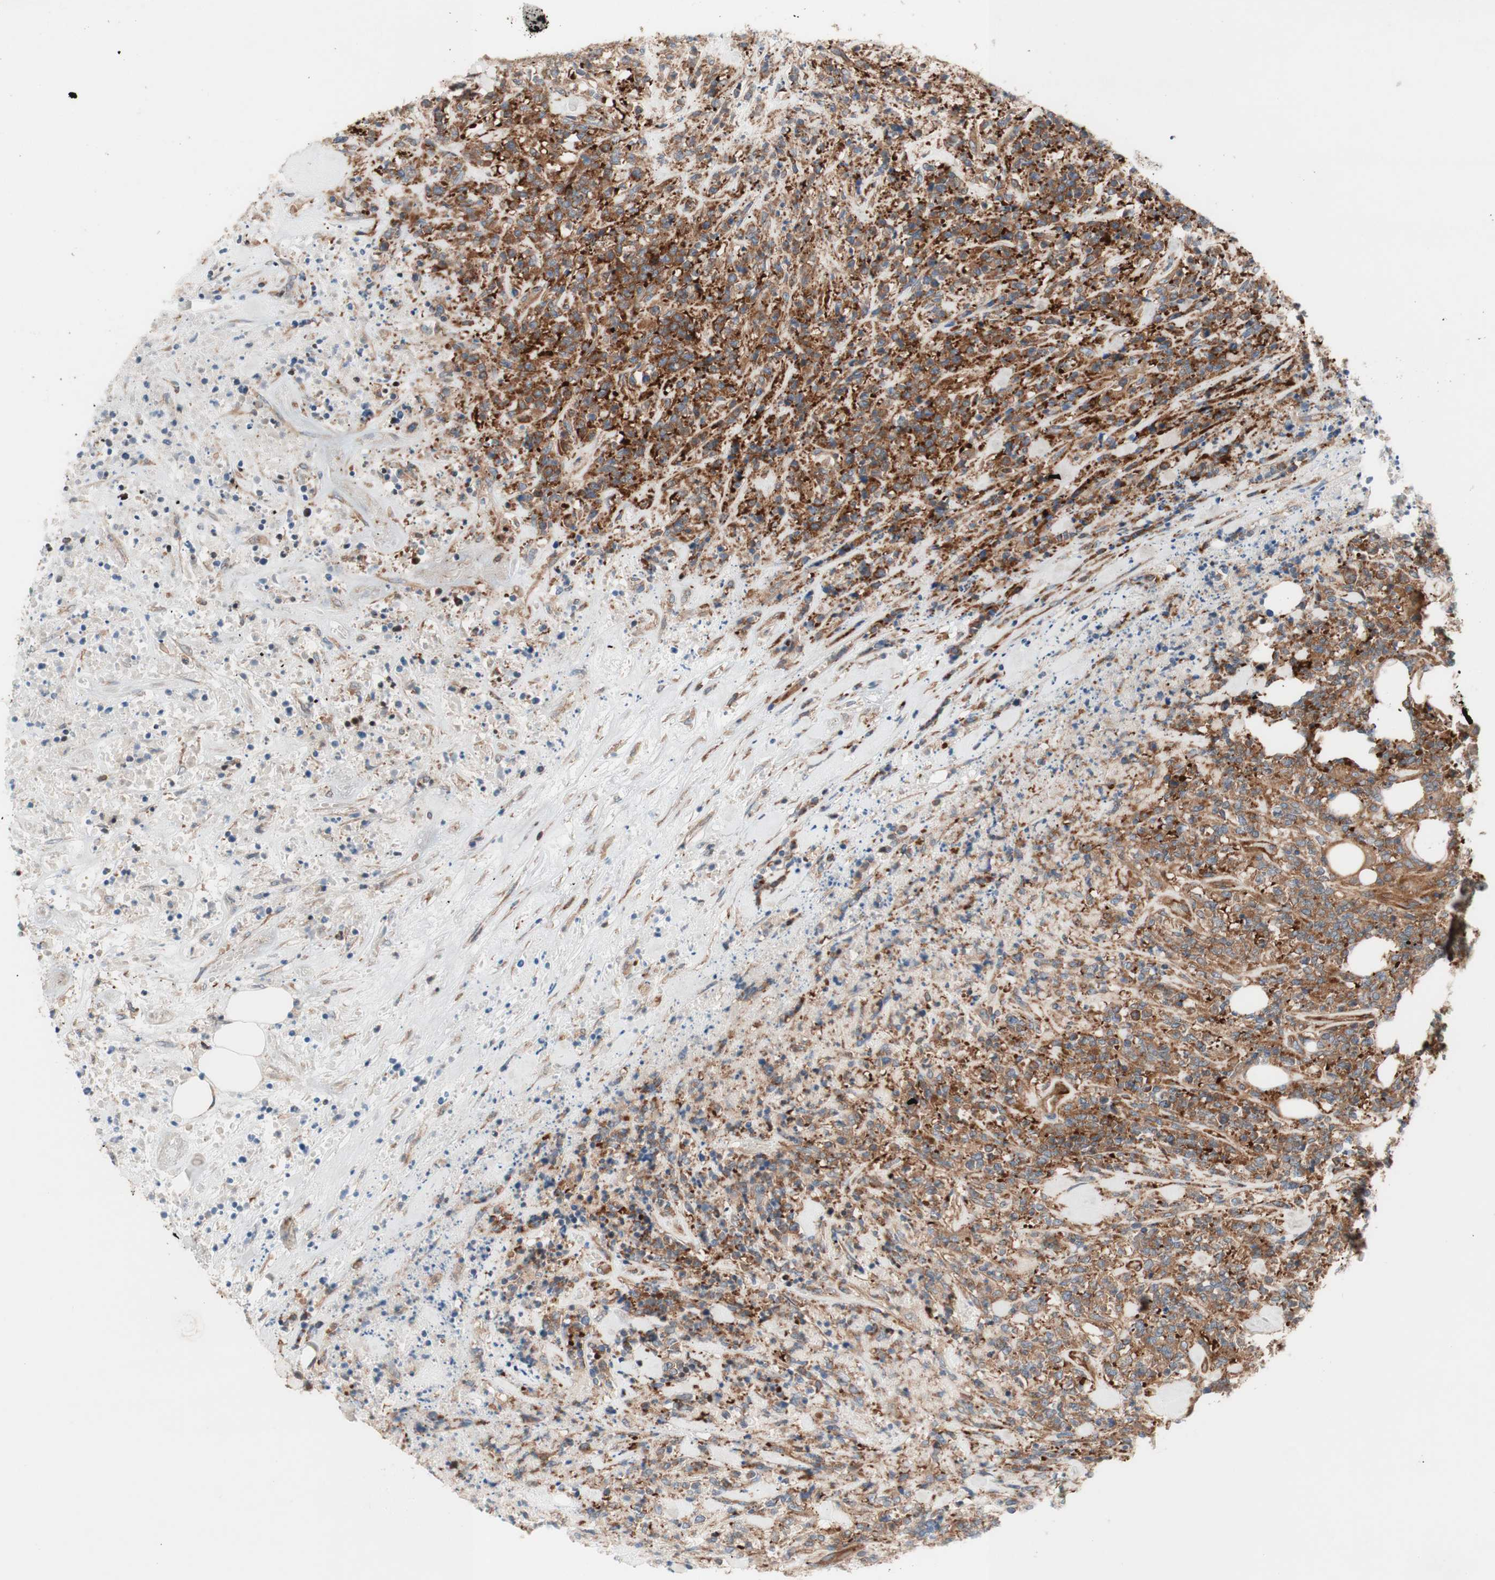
{"staining": {"intensity": "moderate", "quantity": ">75%", "location": "cytoplasmic/membranous"}, "tissue": "lymphoma", "cell_type": "Tumor cells", "image_type": "cancer", "snomed": [{"axis": "morphology", "description": "Malignant lymphoma, non-Hodgkin's type, High grade"}, {"axis": "topography", "description": "Soft tissue"}], "caption": "Tumor cells exhibit medium levels of moderate cytoplasmic/membranous expression in about >75% of cells in human lymphoma. (DAB = brown stain, brightfield microscopy at high magnification).", "gene": "CCN4", "patient": {"sex": "male", "age": 18}}